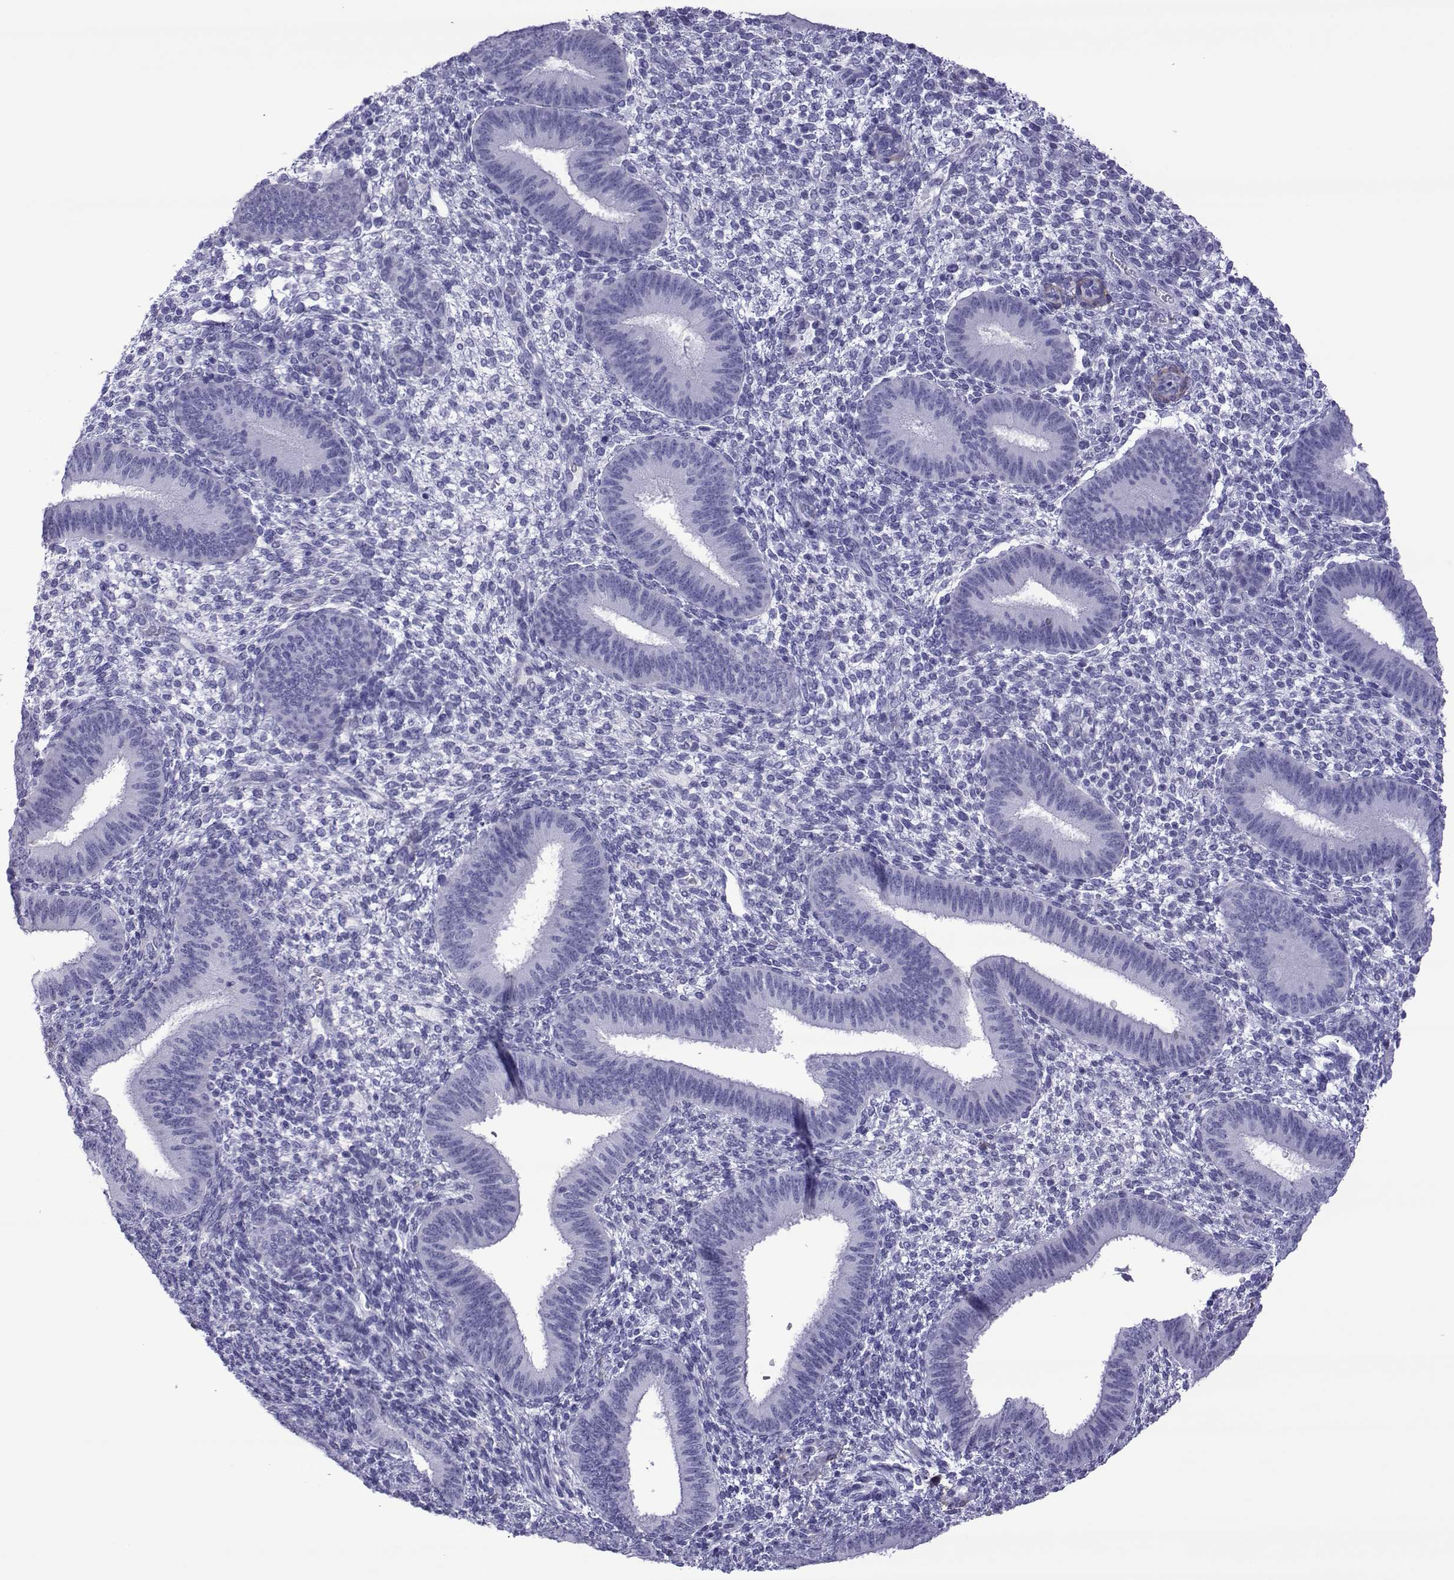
{"staining": {"intensity": "negative", "quantity": "none", "location": "none"}, "tissue": "endometrium", "cell_type": "Cells in endometrial stroma", "image_type": "normal", "snomed": [{"axis": "morphology", "description": "Normal tissue, NOS"}, {"axis": "topography", "description": "Endometrium"}], "caption": "This is an immunohistochemistry micrograph of unremarkable endometrium. There is no positivity in cells in endometrial stroma.", "gene": "SPANXA1", "patient": {"sex": "female", "age": 39}}